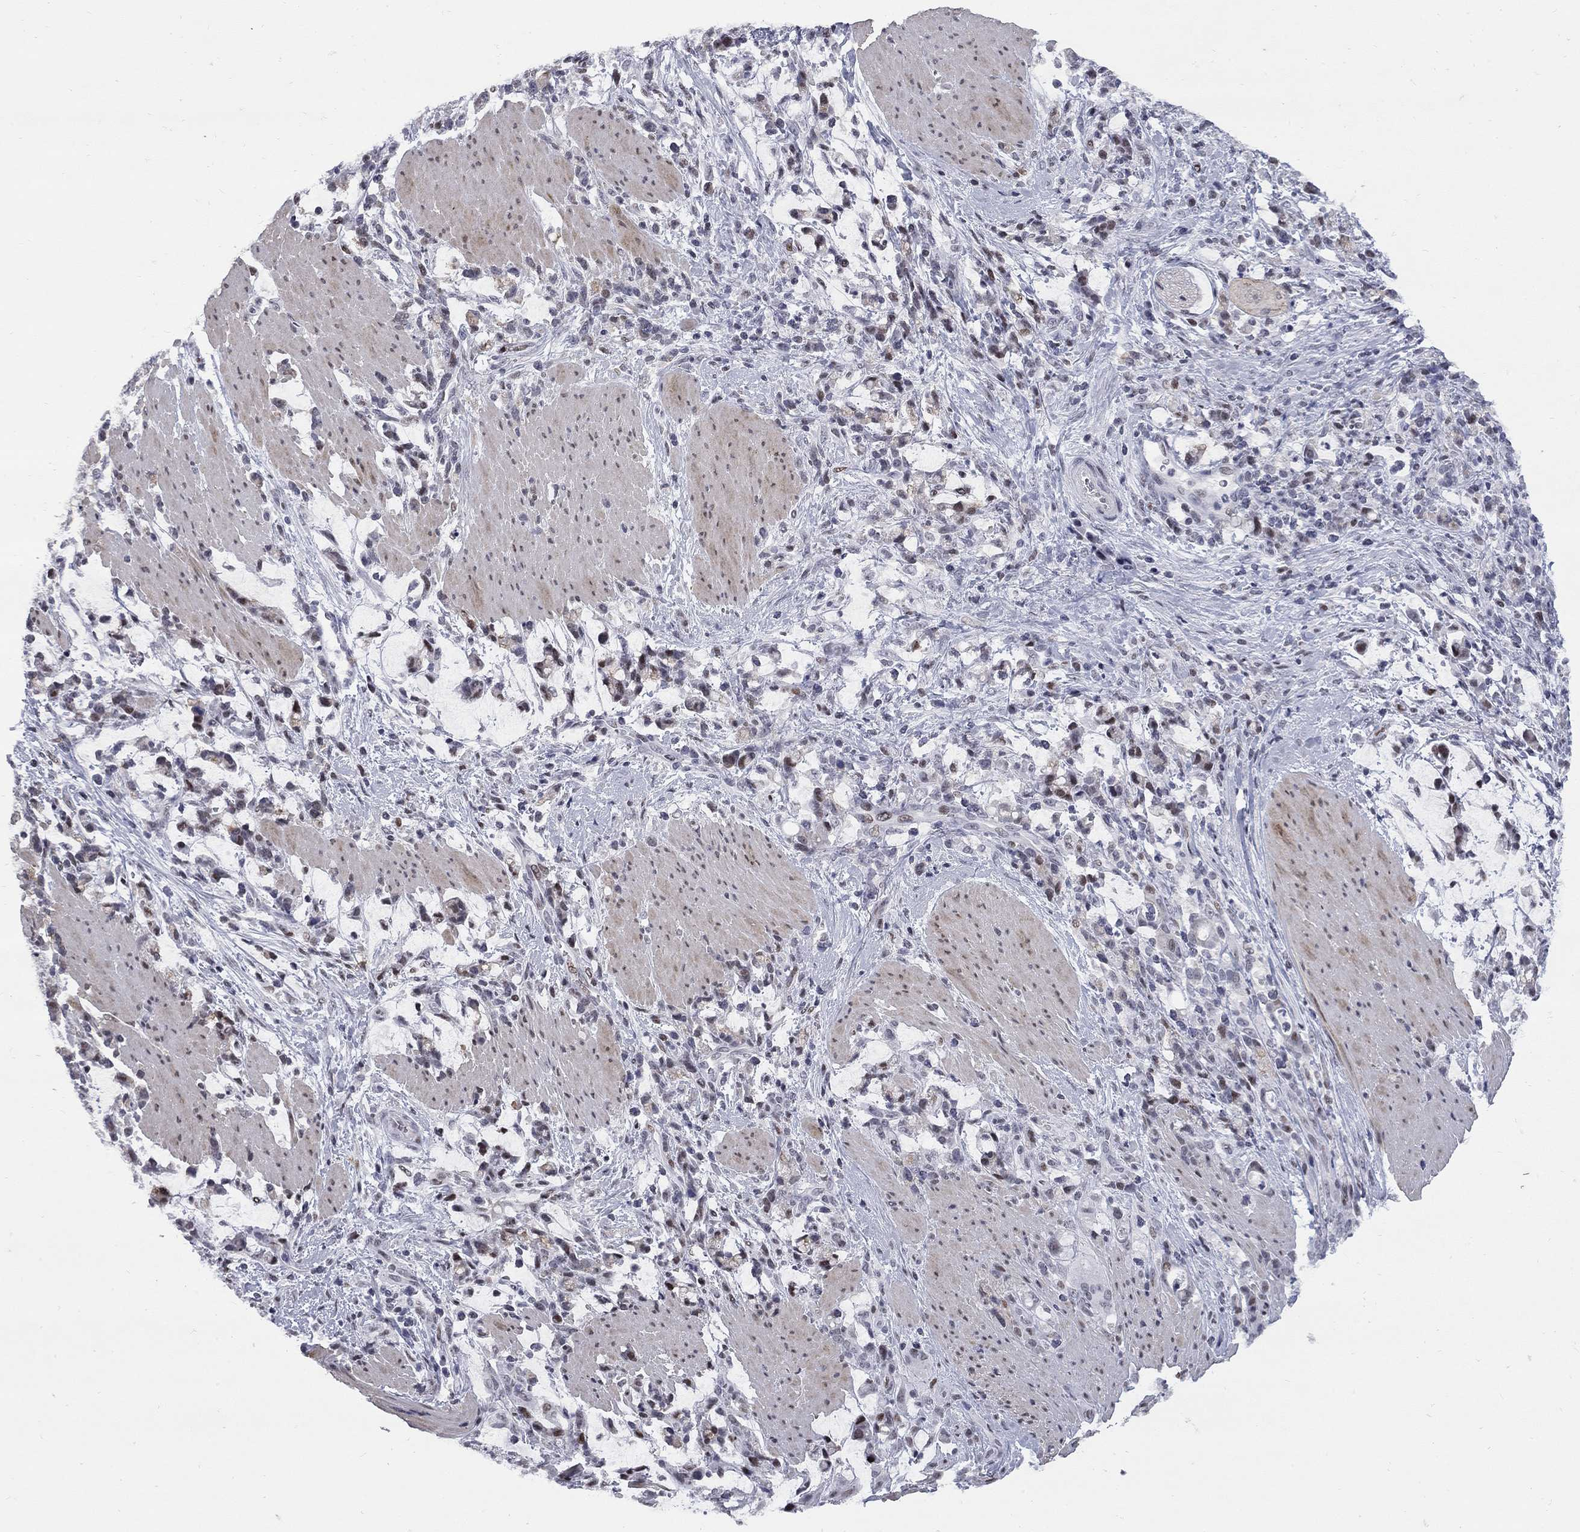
{"staining": {"intensity": "moderate", "quantity": "<25%", "location": "nuclear"}, "tissue": "stomach cancer", "cell_type": "Tumor cells", "image_type": "cancer", "snomed": [{"axis": "morphology", "description": "Adenocarcinoma, NOS"}, {"axis": "topography", "description": "Stomach"}], "caption": "Human stomach cancer (adenocarcinoma) stained for a protein (brown) displays moderate nuclear positive expression in approximately <25% of tumor cells.", "gene": "ZNF154", "patient": {"sex": "female", "age": 57}}